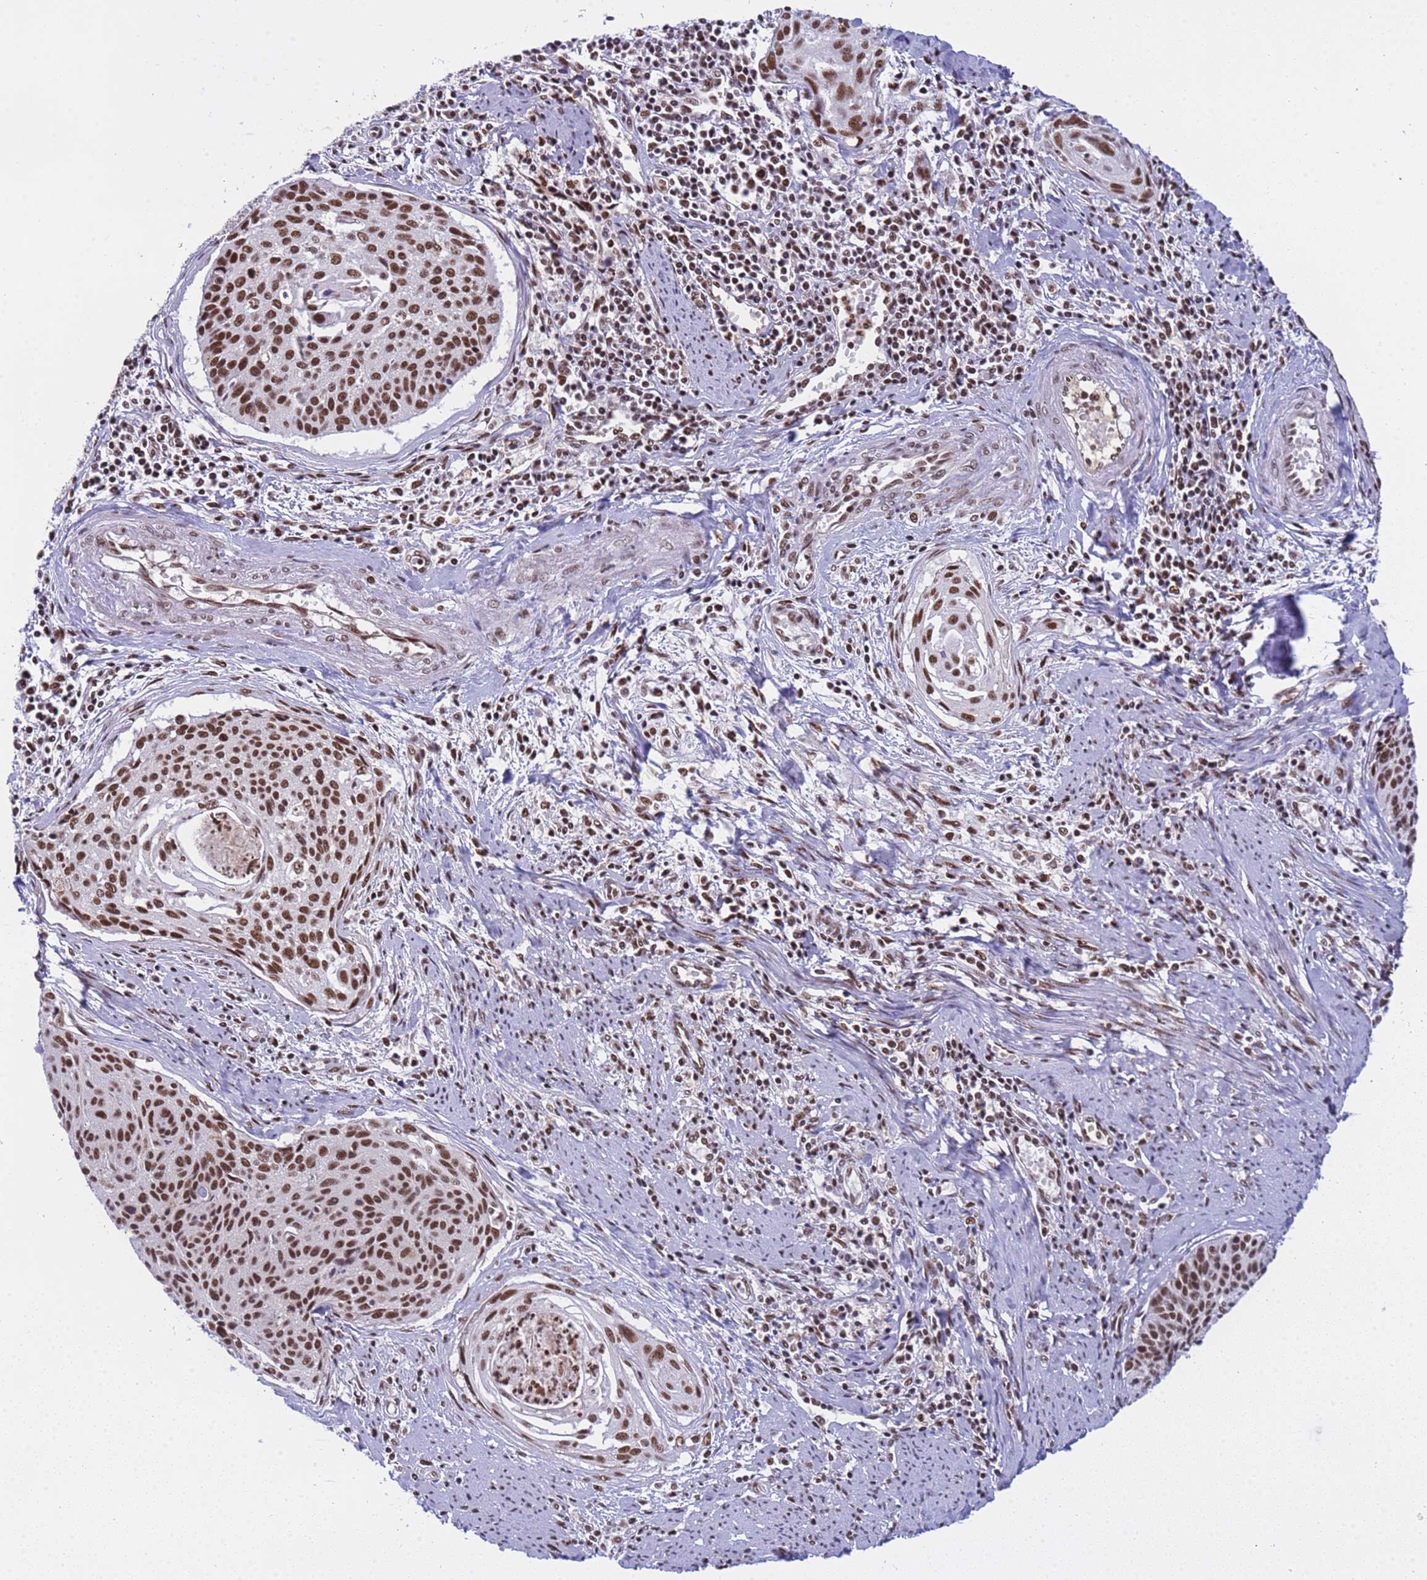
{"staining": {"intensity": "strong", "quantity": ">75%", "location": "nuclear"}, "tissue": "cervical cancer", "cell_type": "Tumor cells", "image_type": "cancer", "snomed": [{"axis": "morphology", "description": "Squamous cell carcinoma, NOS"}, {"axis": "topography", "description": "Cervix"}], "caption": "Immunohistochemical staining of cervical cancer exhibits high levels of strong nuclear protein expression in approximately >75% of tumor cells.", "gene": "SRRT", "patient": {"sex": "female", "age": 55}}